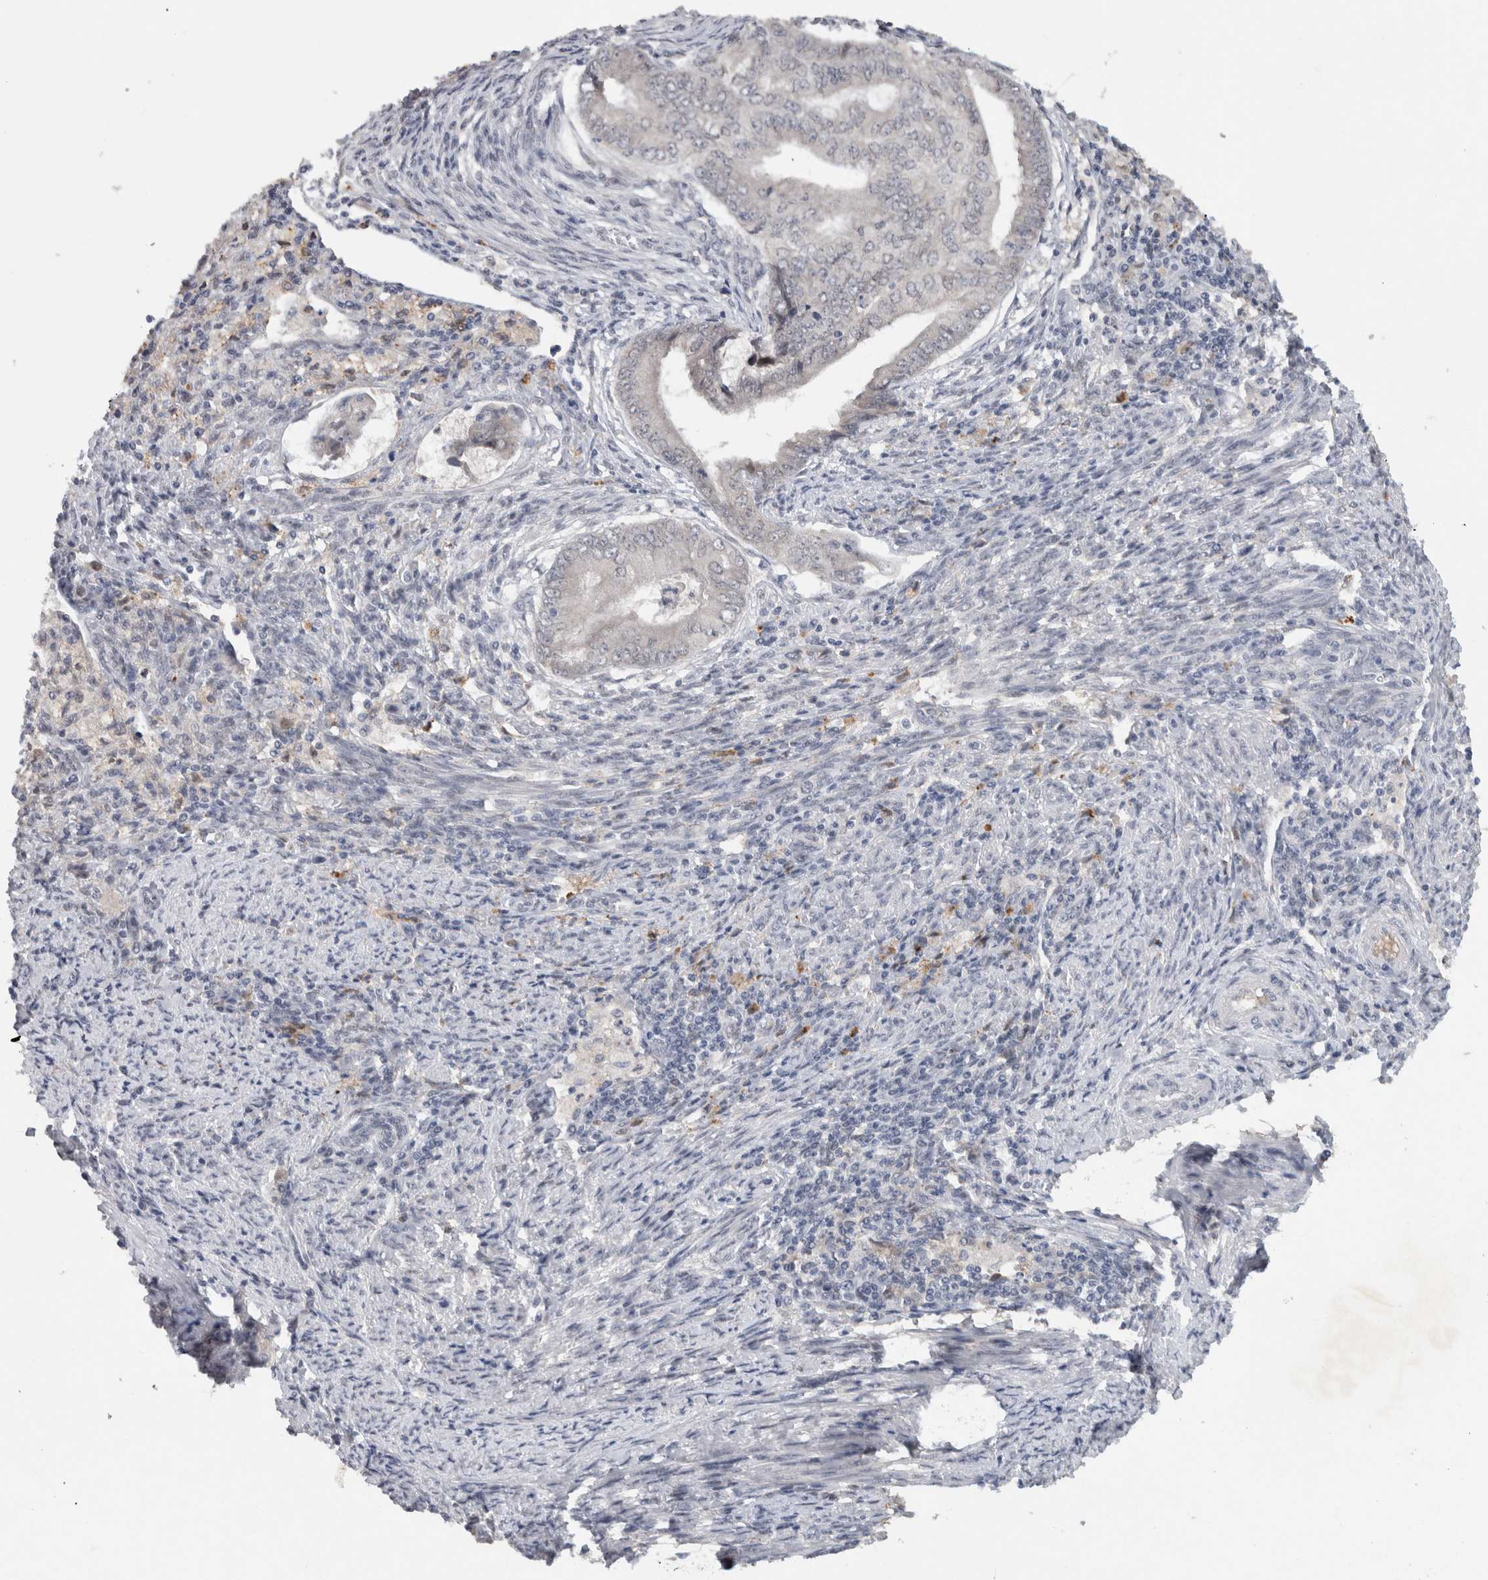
{"staining": {"intensity": "negative", "quantity": "none", "location": "none"}, "tissue": "endometrial cancer", "cell_type": "Tumor cells", "image_type": "cancer", "snomed": [{"axis": "morphology", "description": "Polyp, NOS"}, {"axis": "morphology", "description": "Adenocarcinoma, NOS"}, {"axis": "morphology", "description": "Adenoma, NOS"}, {"axis": "topography", "description": "Endometrium"}], "caption": "DAB immunohistochemical staining of endometrial cancer (polyp) shows no significant expression in tumor cells.", "gene": "PRXL2A", "patient": {"sex": "female", "age": 79}}